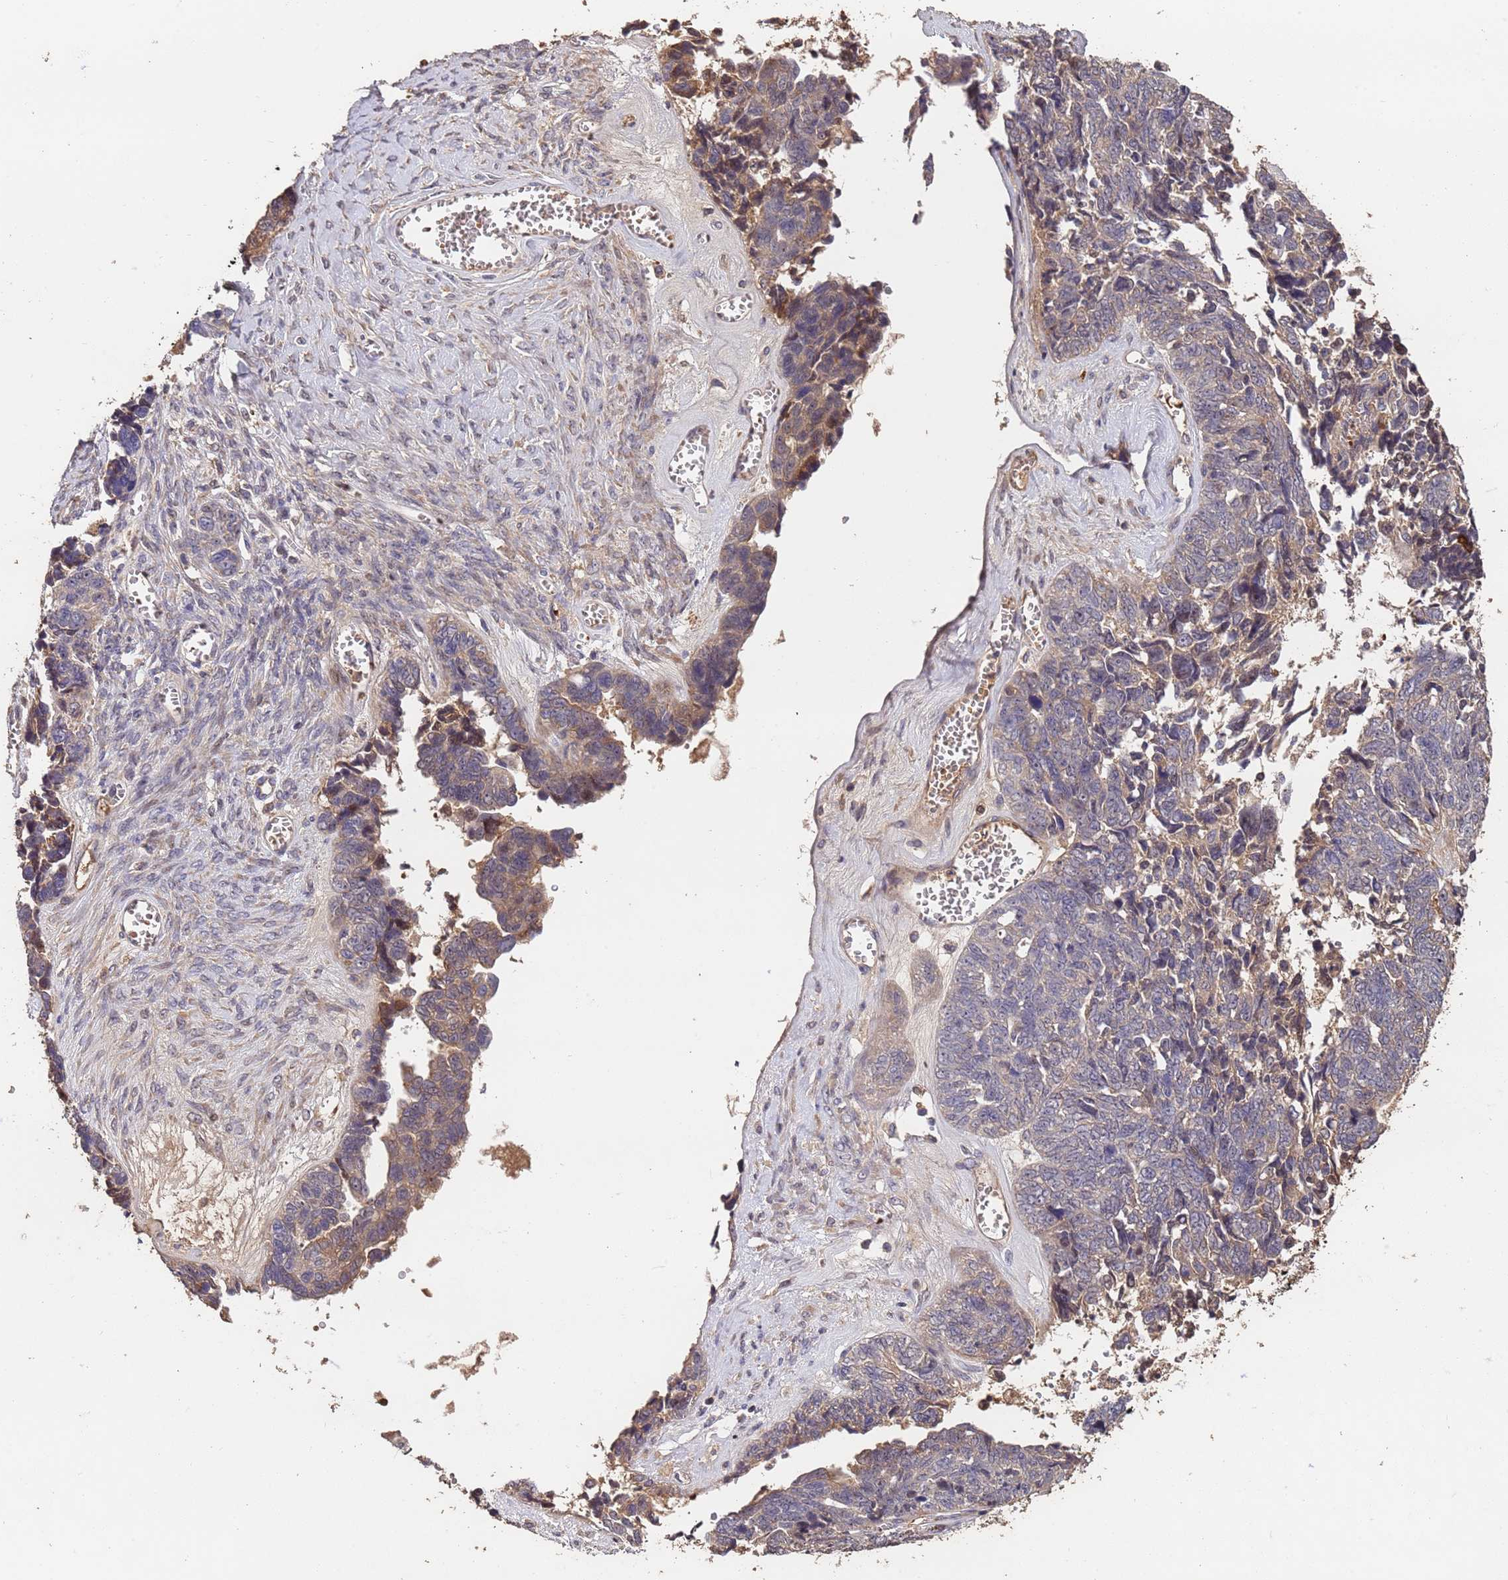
{"staining": {"intensity": "weak", "quantity": "25%-75%", "location": "cytoplasmic/membranous"}, "tissue": "ovarian cancer", "cell_type": "Tumor cells", "image_type": "cancer", "snomed": [{"axis": "morphology", "description": "Cystadenocarcinoma, serous, NOS"}, {"axis": "topography", "description": "Ovary"}], "caption": "Brown immunohistochemical staining in human ovarian serous cystadenocarcinoma demonstrates weak cytoplasmic/membranous positivity in approximately 25%-75% of tumor cells.", "gene": "CCDC184", "patient": {"sex": "female", "age": 79}}